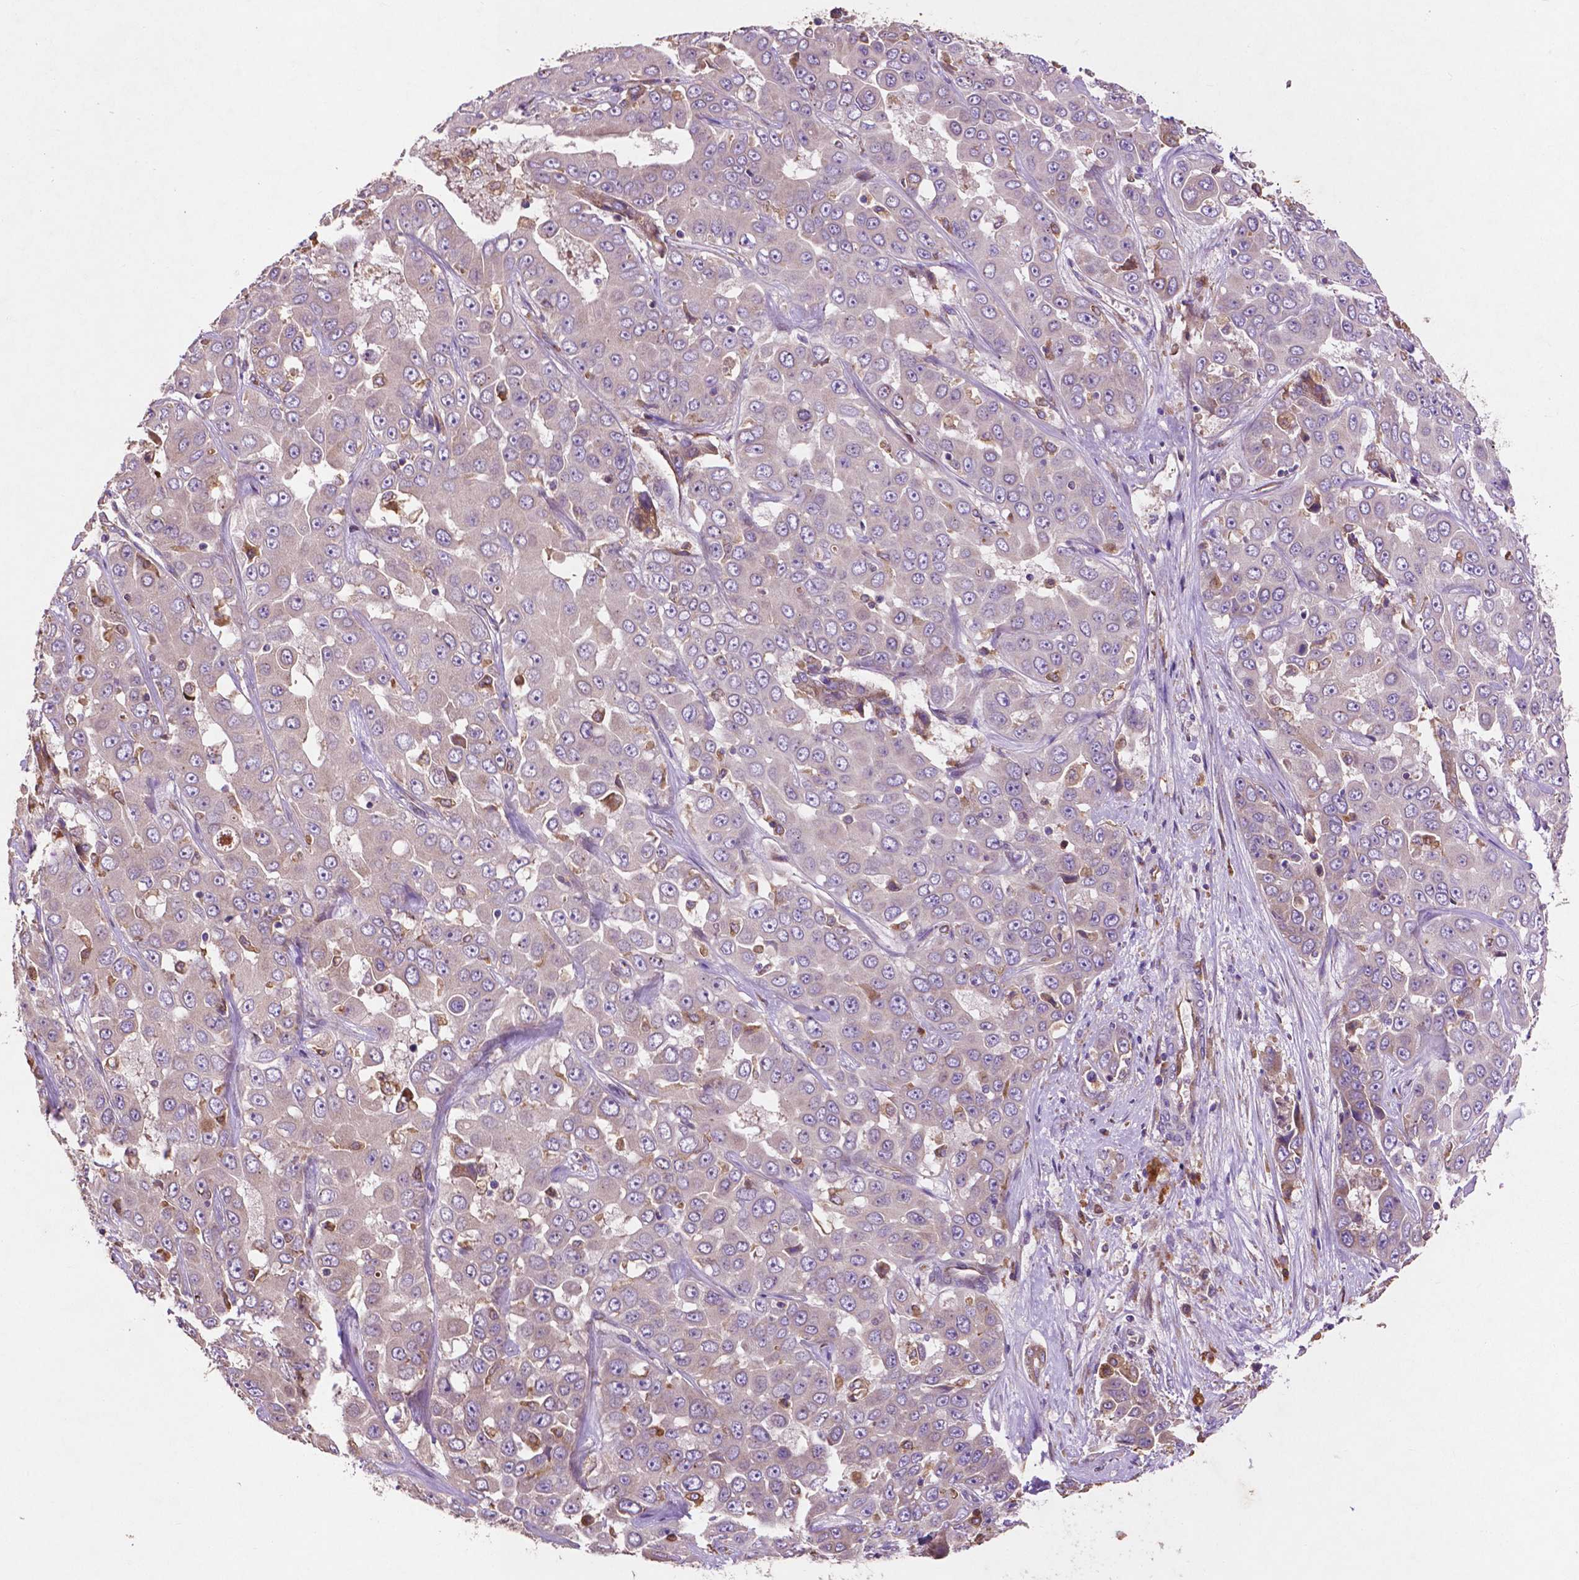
{"staining": {"intensity": "negative", "quantity": "none", "location": "none"}, "tissue": "liver cancer", "cell_type": "Tumor cells", "image_type": "cancer", "snomed": [{"axis": "morphology", "description": "Cholangiocarcinoma"}, {"axis": "topography", "description": "Liver"}], "caption": "Protein analysis of liver cholangiocarcinoma exhibits no significant staining in tumor cells. Brightfield microscopy of IHC stained with DAB (3,3'-diaminobenzidine) (brown) and hematoxylin (blue), captured at high magnification.", "gene": "MBTPS1", "patient": {"sex": "female", "age": 52}}